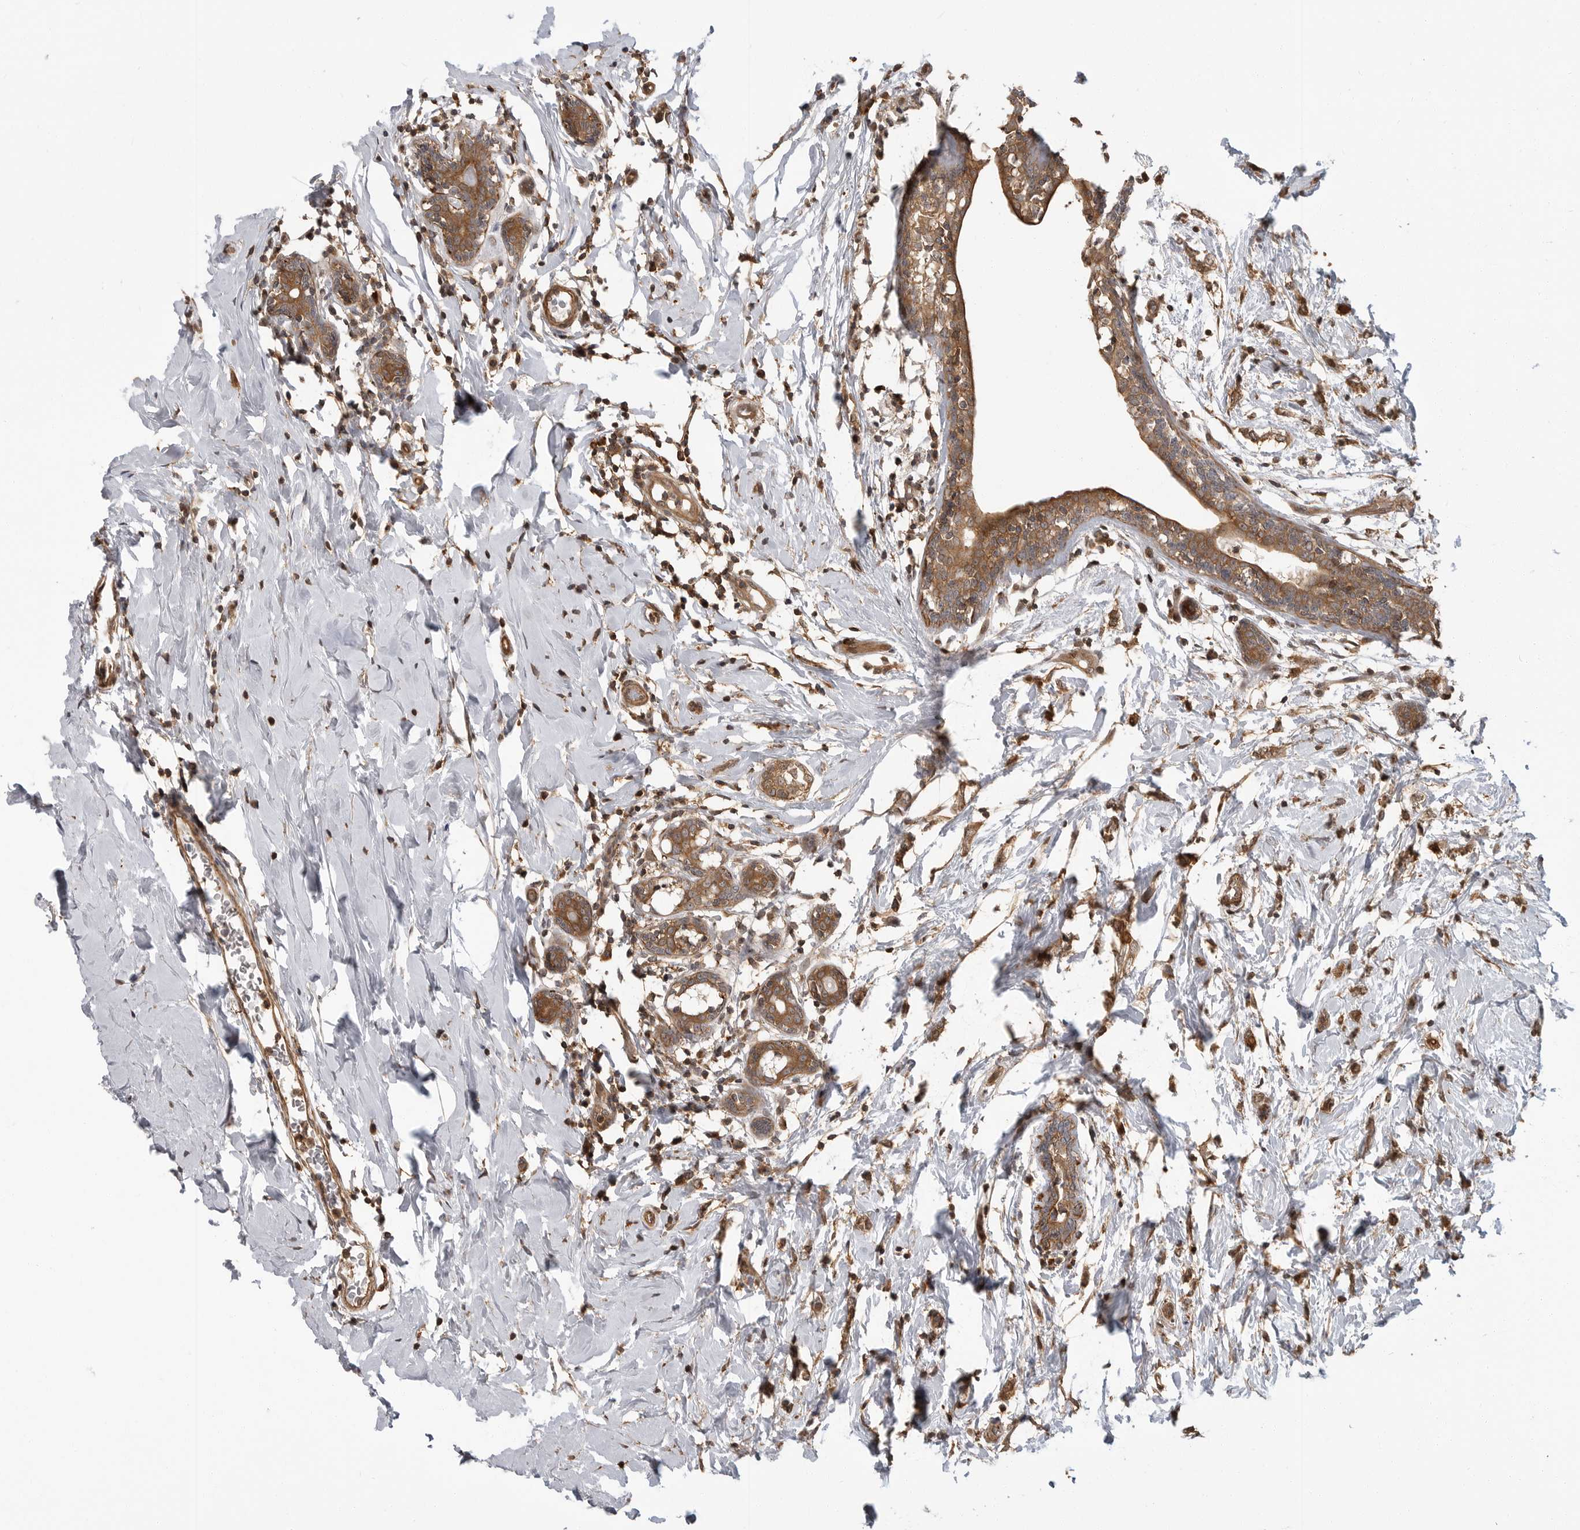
{"staining": {"intensity": "moderate", "quantity": ">75%", "location": "cytoplasmic/membranous,nuclear"}, "tissue": "breast cancer", "cell_type": "Tumor cells", "image_type": "cancer", "snomed": [{"axis": "morphology", "description": "Normal tissue, NOS"}, {"axis": "morphology", "description": "Lobular carcinoma"}, {"axis": "topography", "description": "Breast"}], "caption": "A histopathology image showing moderate cytoplasmic/membranous and nuclear staining in about >75% of tumor cells in breast cancer, as visualized by brown immunohistochemical staining.", "gene": "ERN1", "patient": {"sex": "female", "age": 47}}